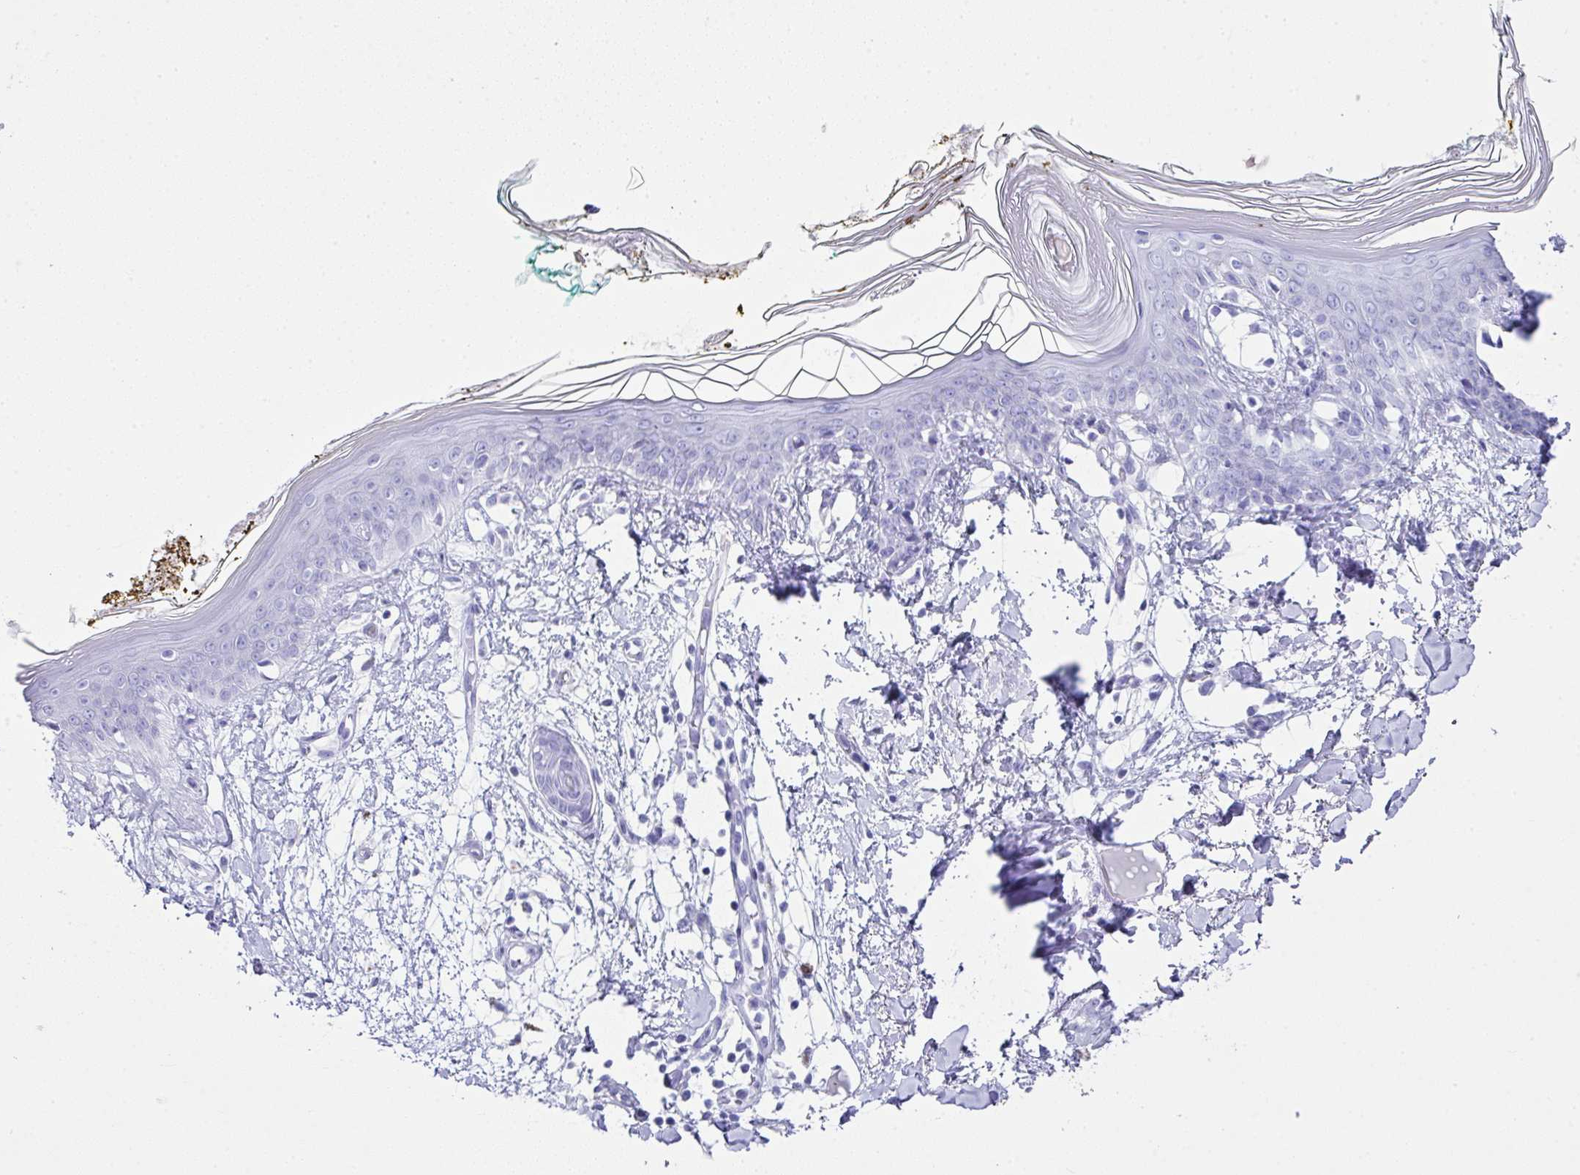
{"staining": {"intensity": "negative", "quantity": "none", "location": "none"}, "tissue": "skin", "cell_type": "Fibroblasts", "image_type": "normal", "snomed": [{"axis": "morphology", "description": "Normal tissue, NOS"}, {"axis": "topography", "description": "Skin"}], "caption": "IHC histopathology image of benign human skin stained for a protein (brown), which shows no staining in fibroblasts.", "gene": "LGALS4", "patient": {"sex": "female", "age": 34}}